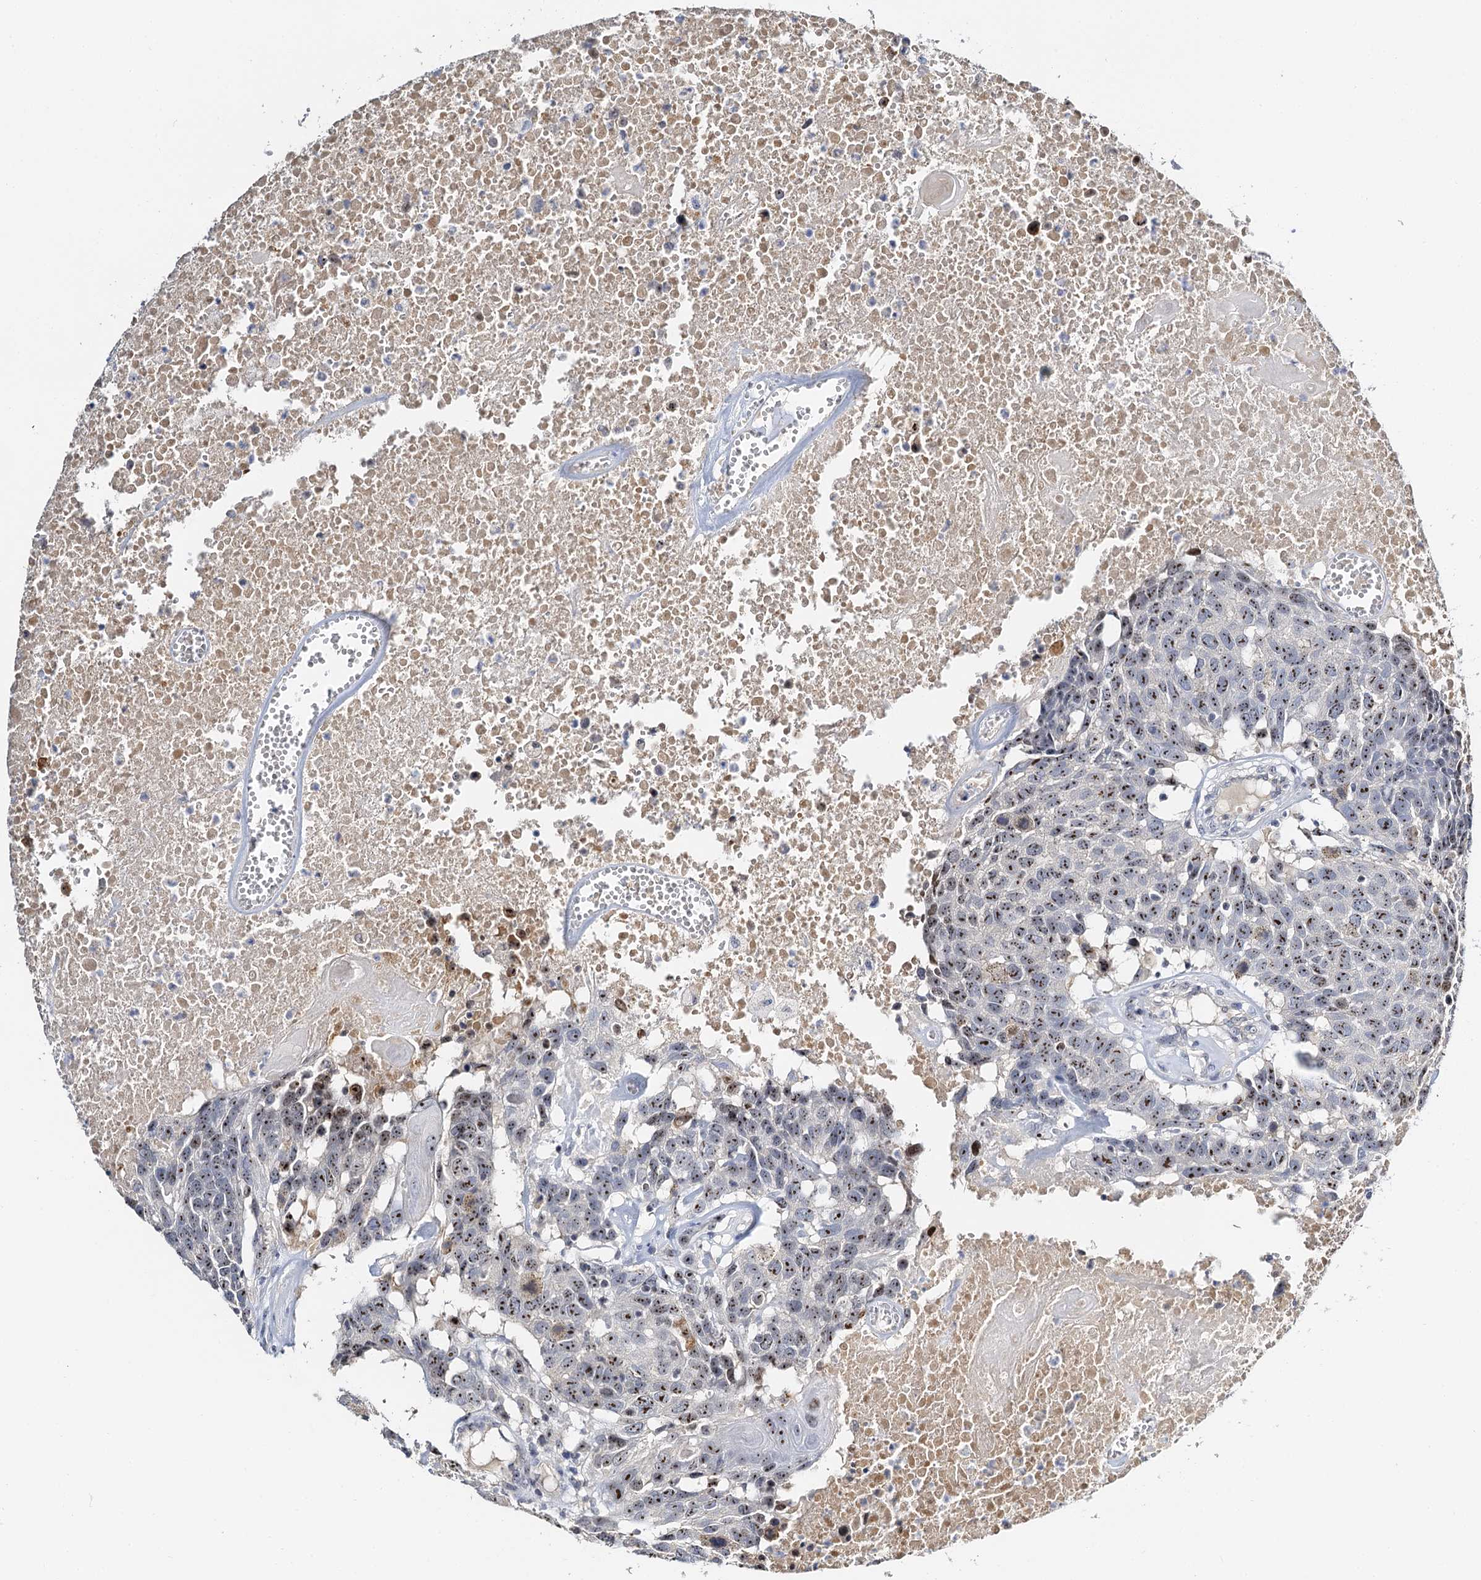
{"staining": {"intensity": "moderate", "quantity": ">75%", "location": "nuclear"}, "tissue": "head and neck cancer", "cell_type": "Tumor cells", "image_type": "cancer", "snomed": [{"axis": "morphology", "description": "Squamous cell carcinoma, NOS"}, {"axis": "topography", "description": "Head-Neck"}], "caption": "Tumor cells reveal moderate nuclear staining in approximately >75% of cells in head and neck cancer. (DAB (3,3'-diaminobenzidine) IHC, brown staining for protein, blue staining for nuclei).", "gene": "NOP2", "patient": {"sex": "male", "age": 66}}